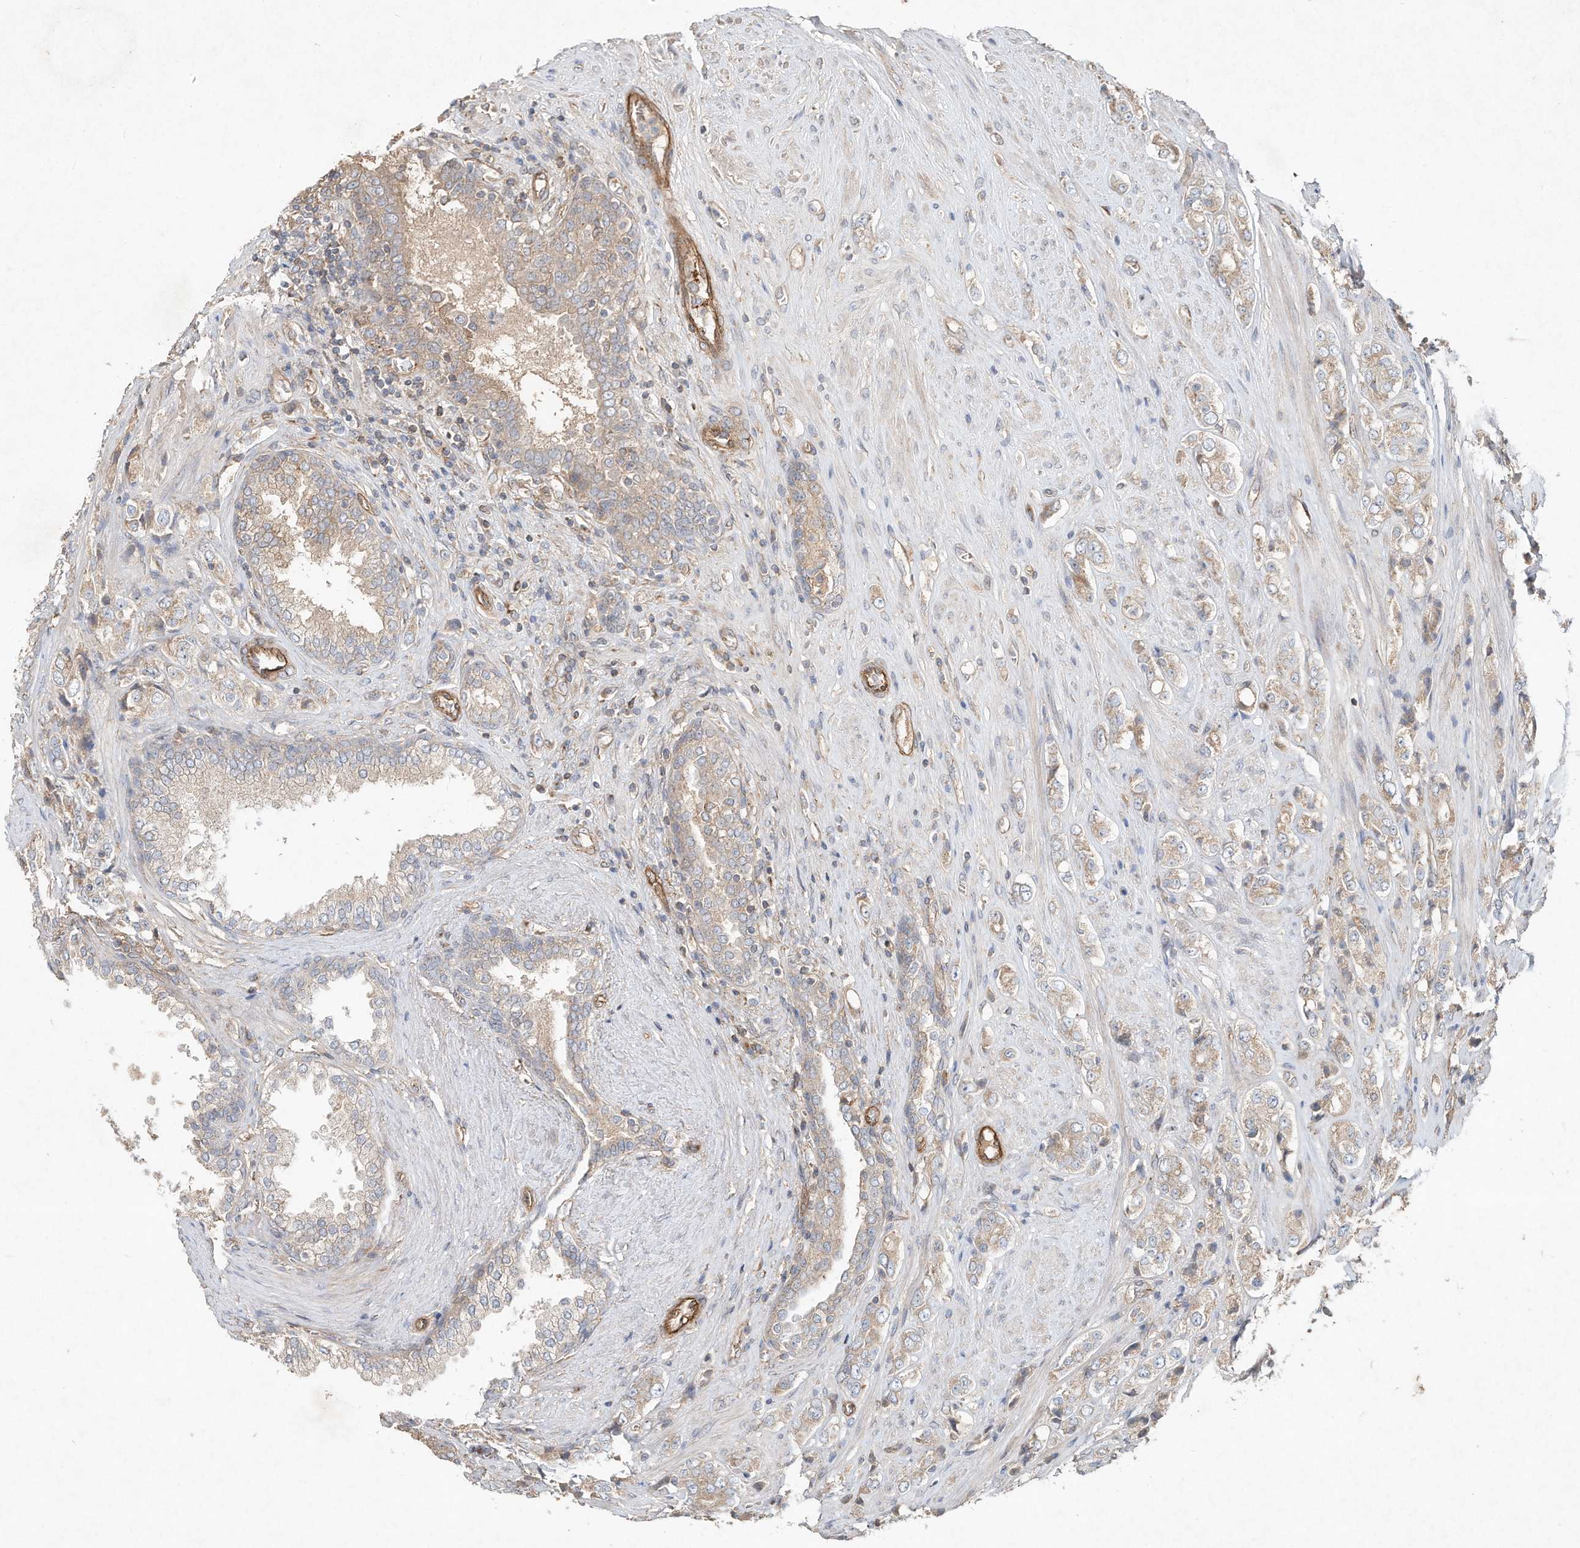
{"staining": {"intensity": "weak", "quantity": "25%-75%", "location": "cytoplasmic/membranous"}, "tissue": "prostate cancer", "cell_type": "Tumor cells", "image_type": "cancer", "snomed": [{"axis": "morphology", "description": "Adenocarcinoma, High grade"}, {"axis": "topography", "description": "Prostate"}], "caption": "This is a micrograph of IHC staining of prostate cancer (adenocarcinoma (high-grade)), which shows weak positivity in the cytoplasmic/membranous of tumor cells.", "gene": "HTR5A", "patient": {"sex": "male", "age": 61}}